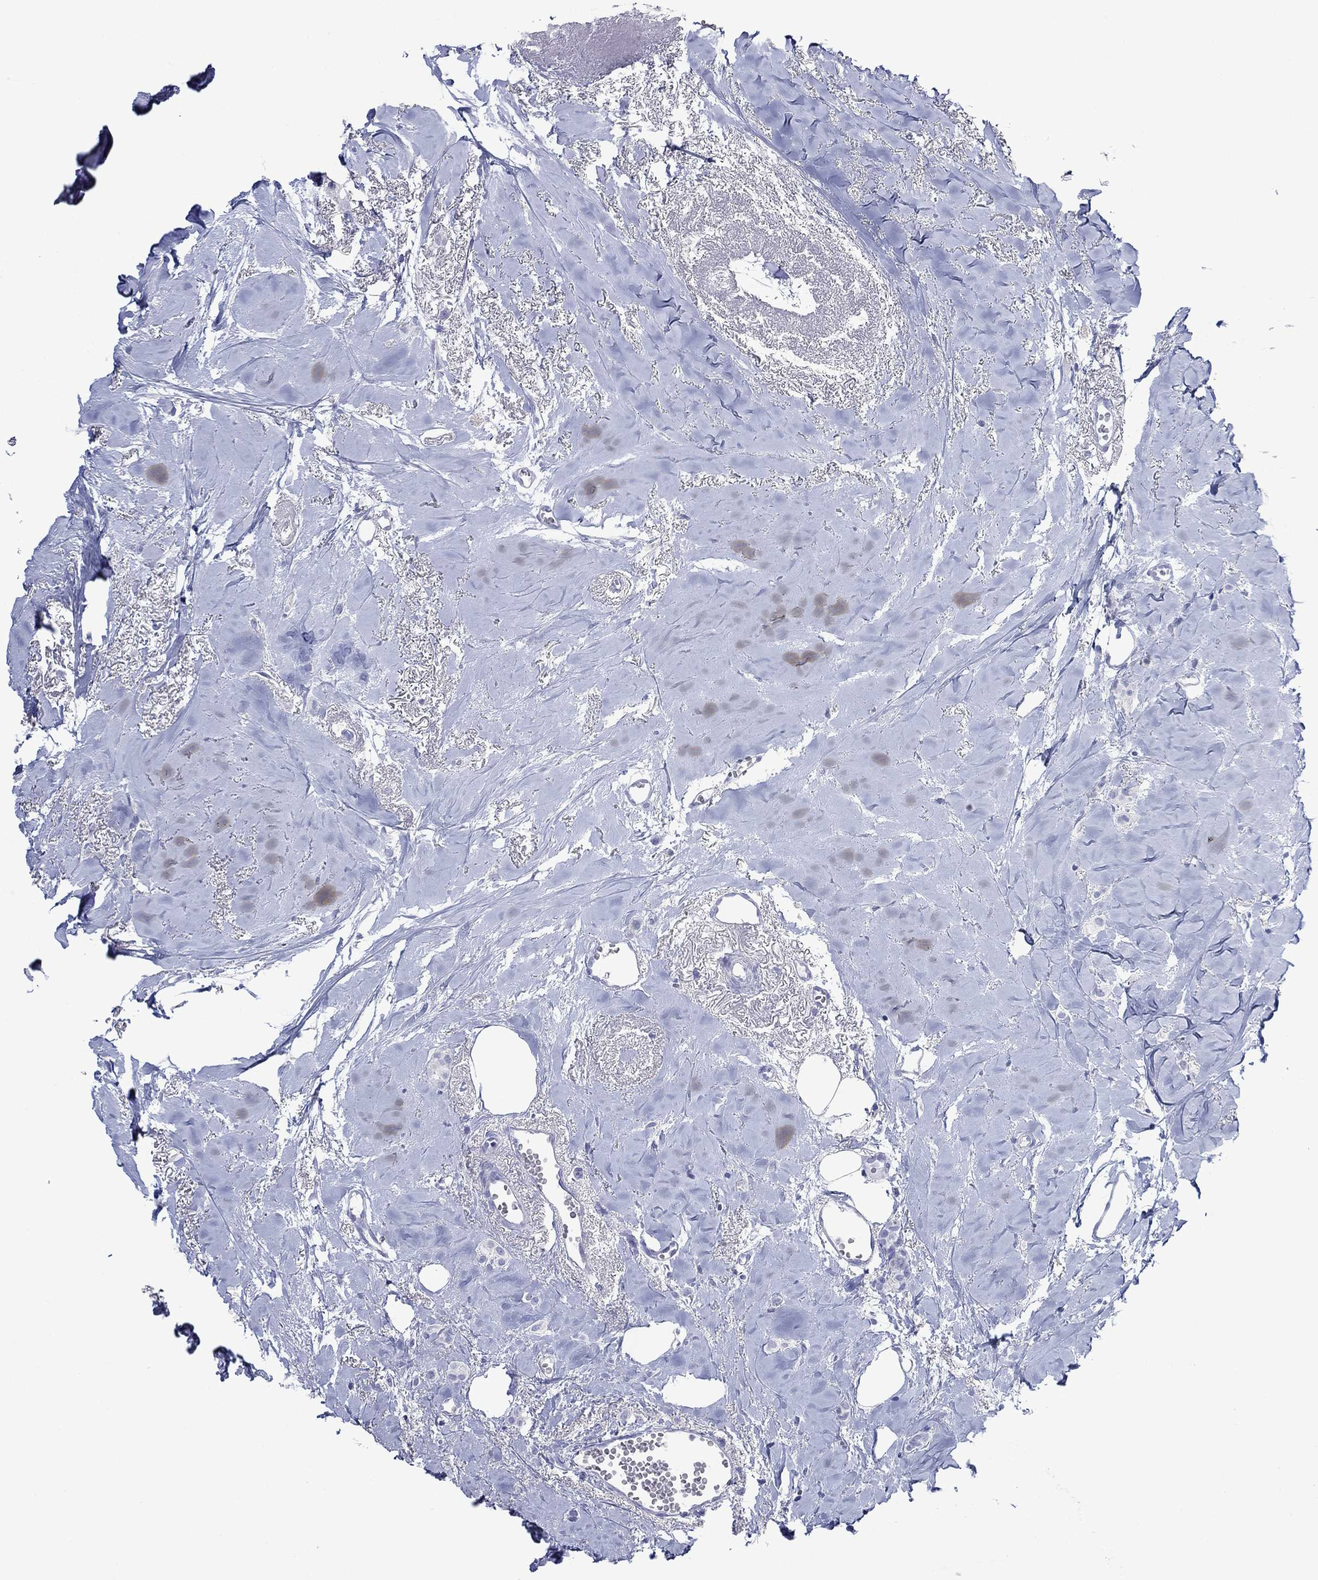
{"staining": {"intensity": "negative", "quantity": "none", "location": "none"}, "tissue": "breast cancer", "cell_type": "Tumor cells", "image_type": "cancer", "snomed": [{"axis": "morphology", "description": "Duct carcinoma"}, {"axis": "topography", "description": "Breast"}], "caption": "IHC histopathology image of neoplastic tissue: human breast intraductal carcinoma stained with DAB (3,3'-diaminobenzidine) reveals no significant protein expression in tumor cells.", "gene": "MLANA", "patient": {"sex": "female", "age": 85}}